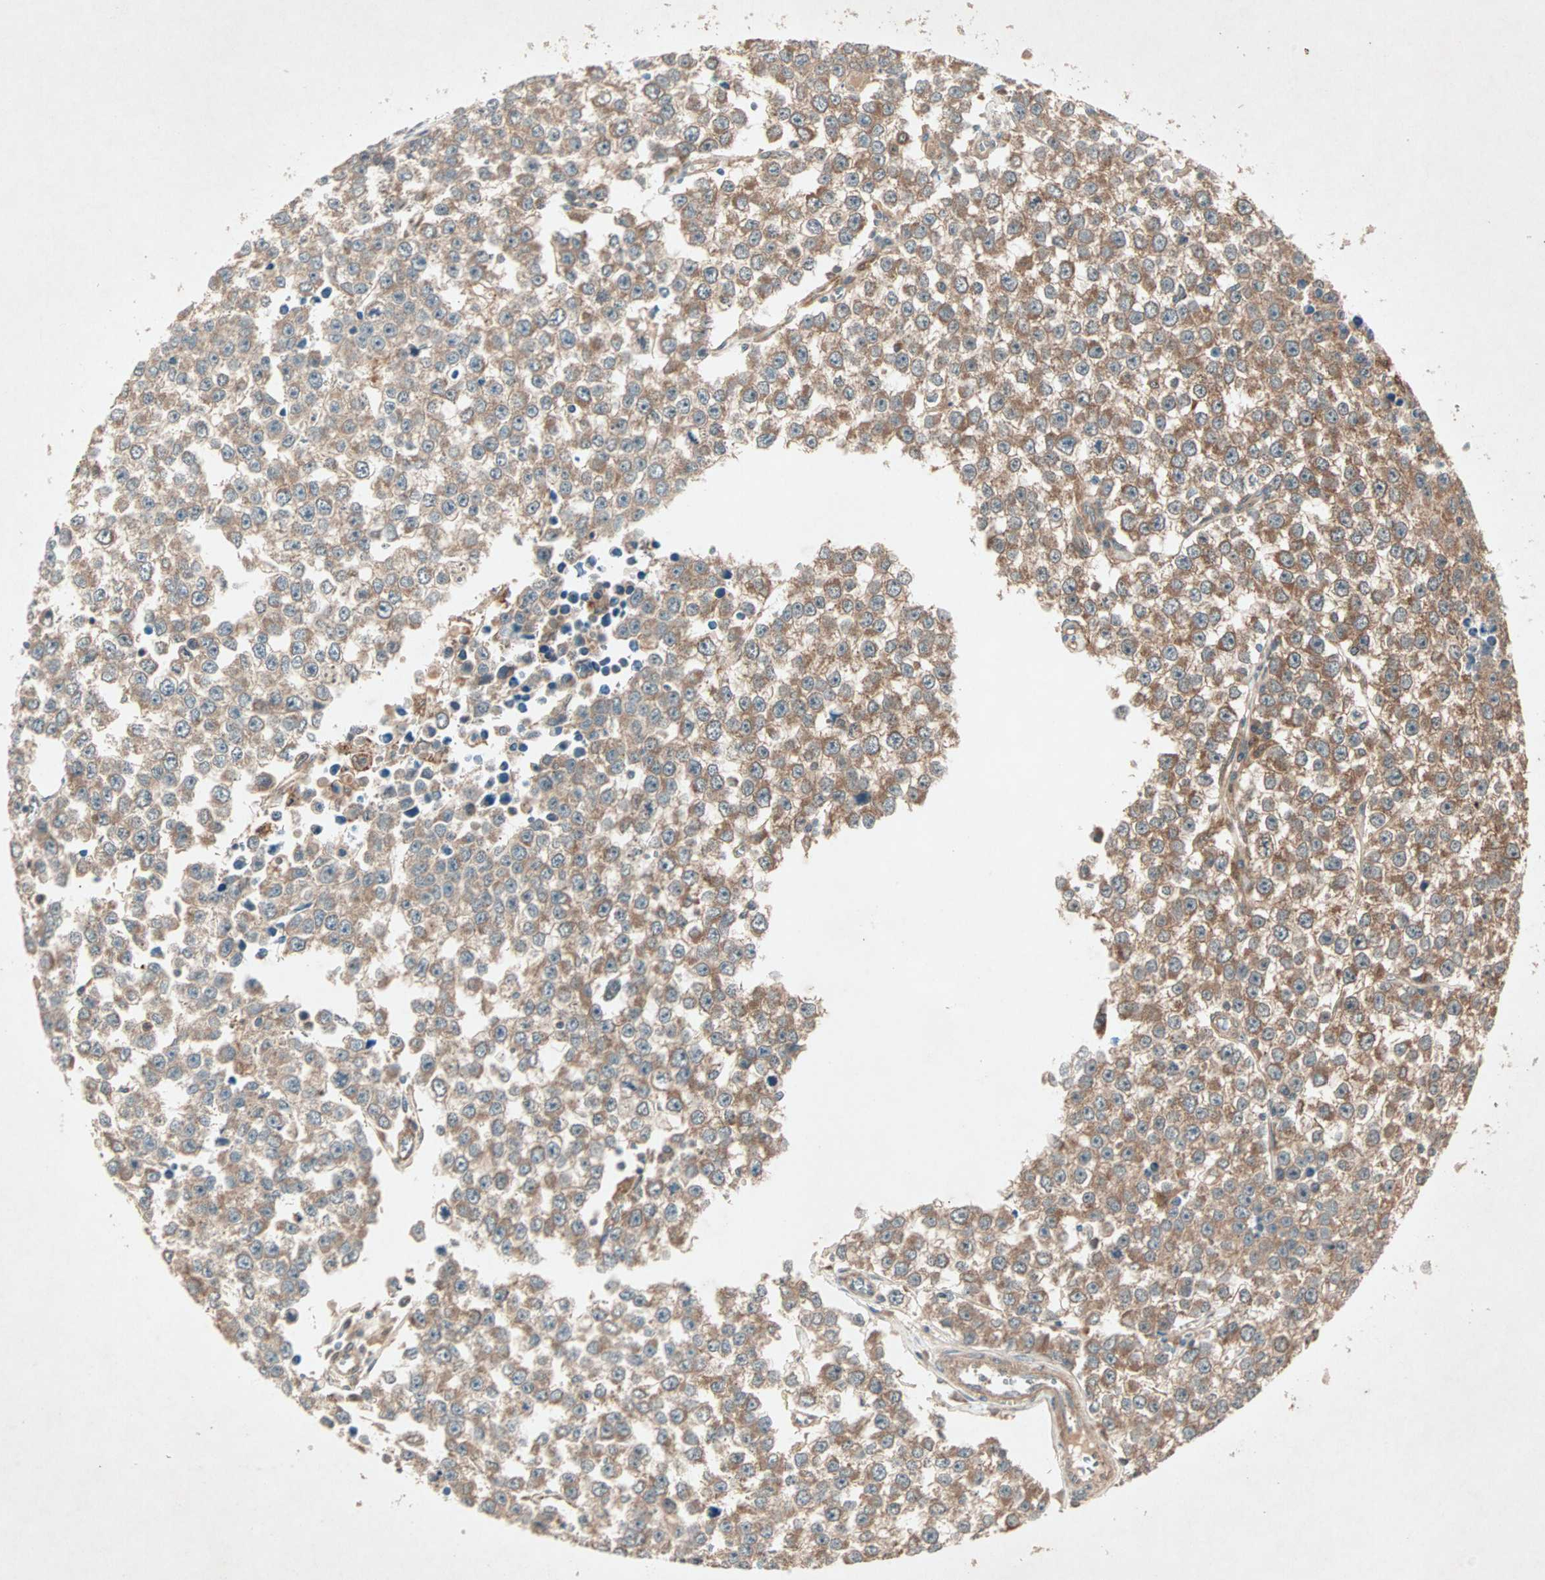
{"staining": {"intensity": "moderate", "quantity": ">75%", "location": "cytoplasmic/membranous"}, "tissue": "testis cancer", "cell_type": "Tumor cells", "image_type": "cancer", "snomed": [{"axis": "morphology", "description": "Seminoma, NOS"}, {"axis": "morphology", "description": "Carcinoma, Embryonal, NOS"}, {"axis": "topography", "description": "Testis"}], "caption": "Human testis cancer stained with a brown dye displays moderate cytoplasmic/membranous positive staining in about >75% of tumor cells.", "gene": "SDSL", "patient": {"sex": "male", "age": 52}}